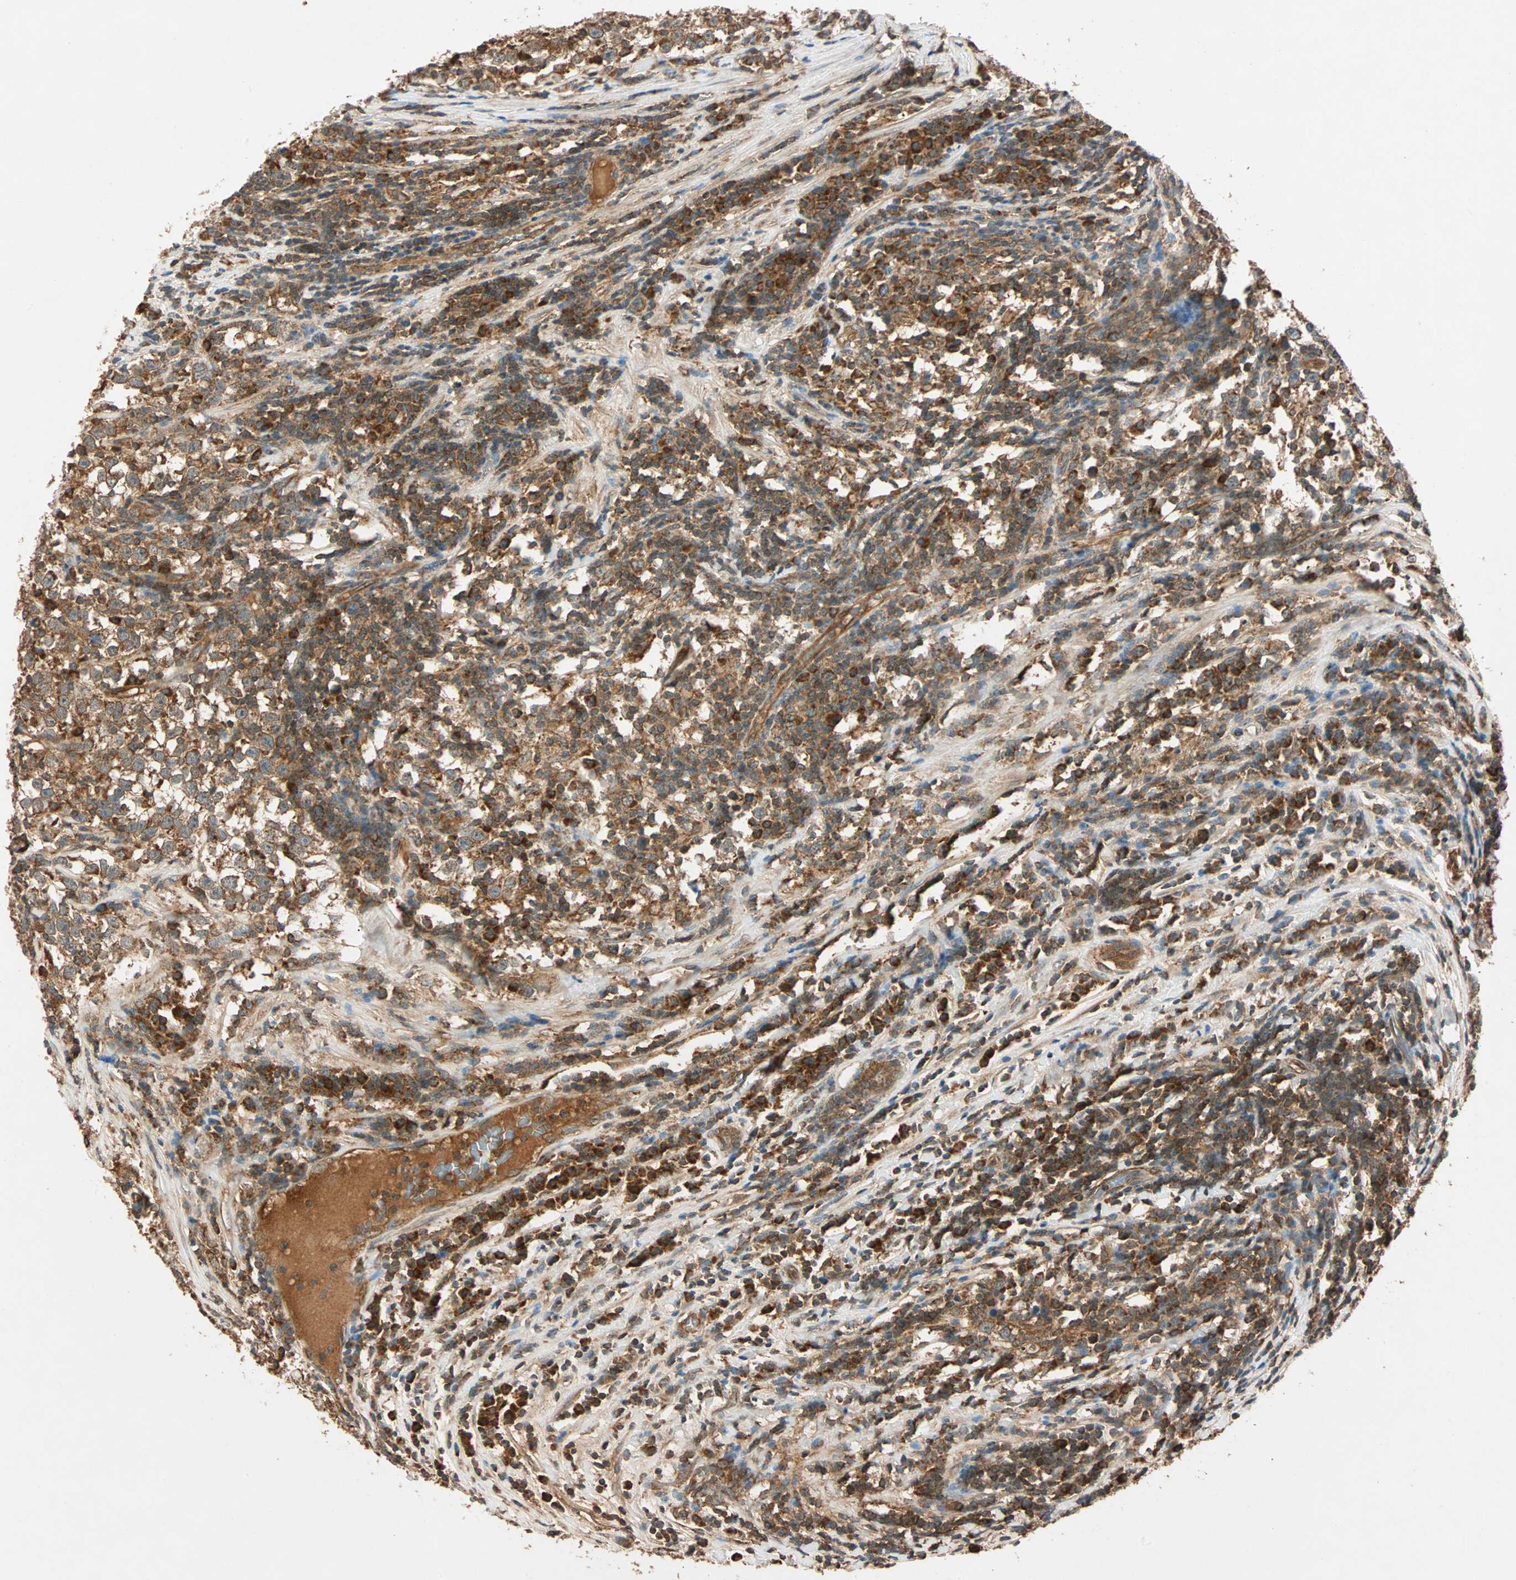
{"staining": {"intensity": "moderate", "quantity": ">75%", "location": "cytoplasmic/membranous"}, "tissue": "testis cancer", "cell_type": "Tumor cells", "image_type": "cancer", "snomed": [{"axis": "morphology", "description": "Seminoma, NOS"}, {"axis": "topography", "description": "Testis"}], "caption": "A photomicrograph showing moderate cytoplasmic/membranous positivity in approximately >75% of tumor cells in seminoma (testis), as visualized by brown immunohistochemical staining.", "gene": "MAPK1", "patient": {"sex": "male", "age": 43}}